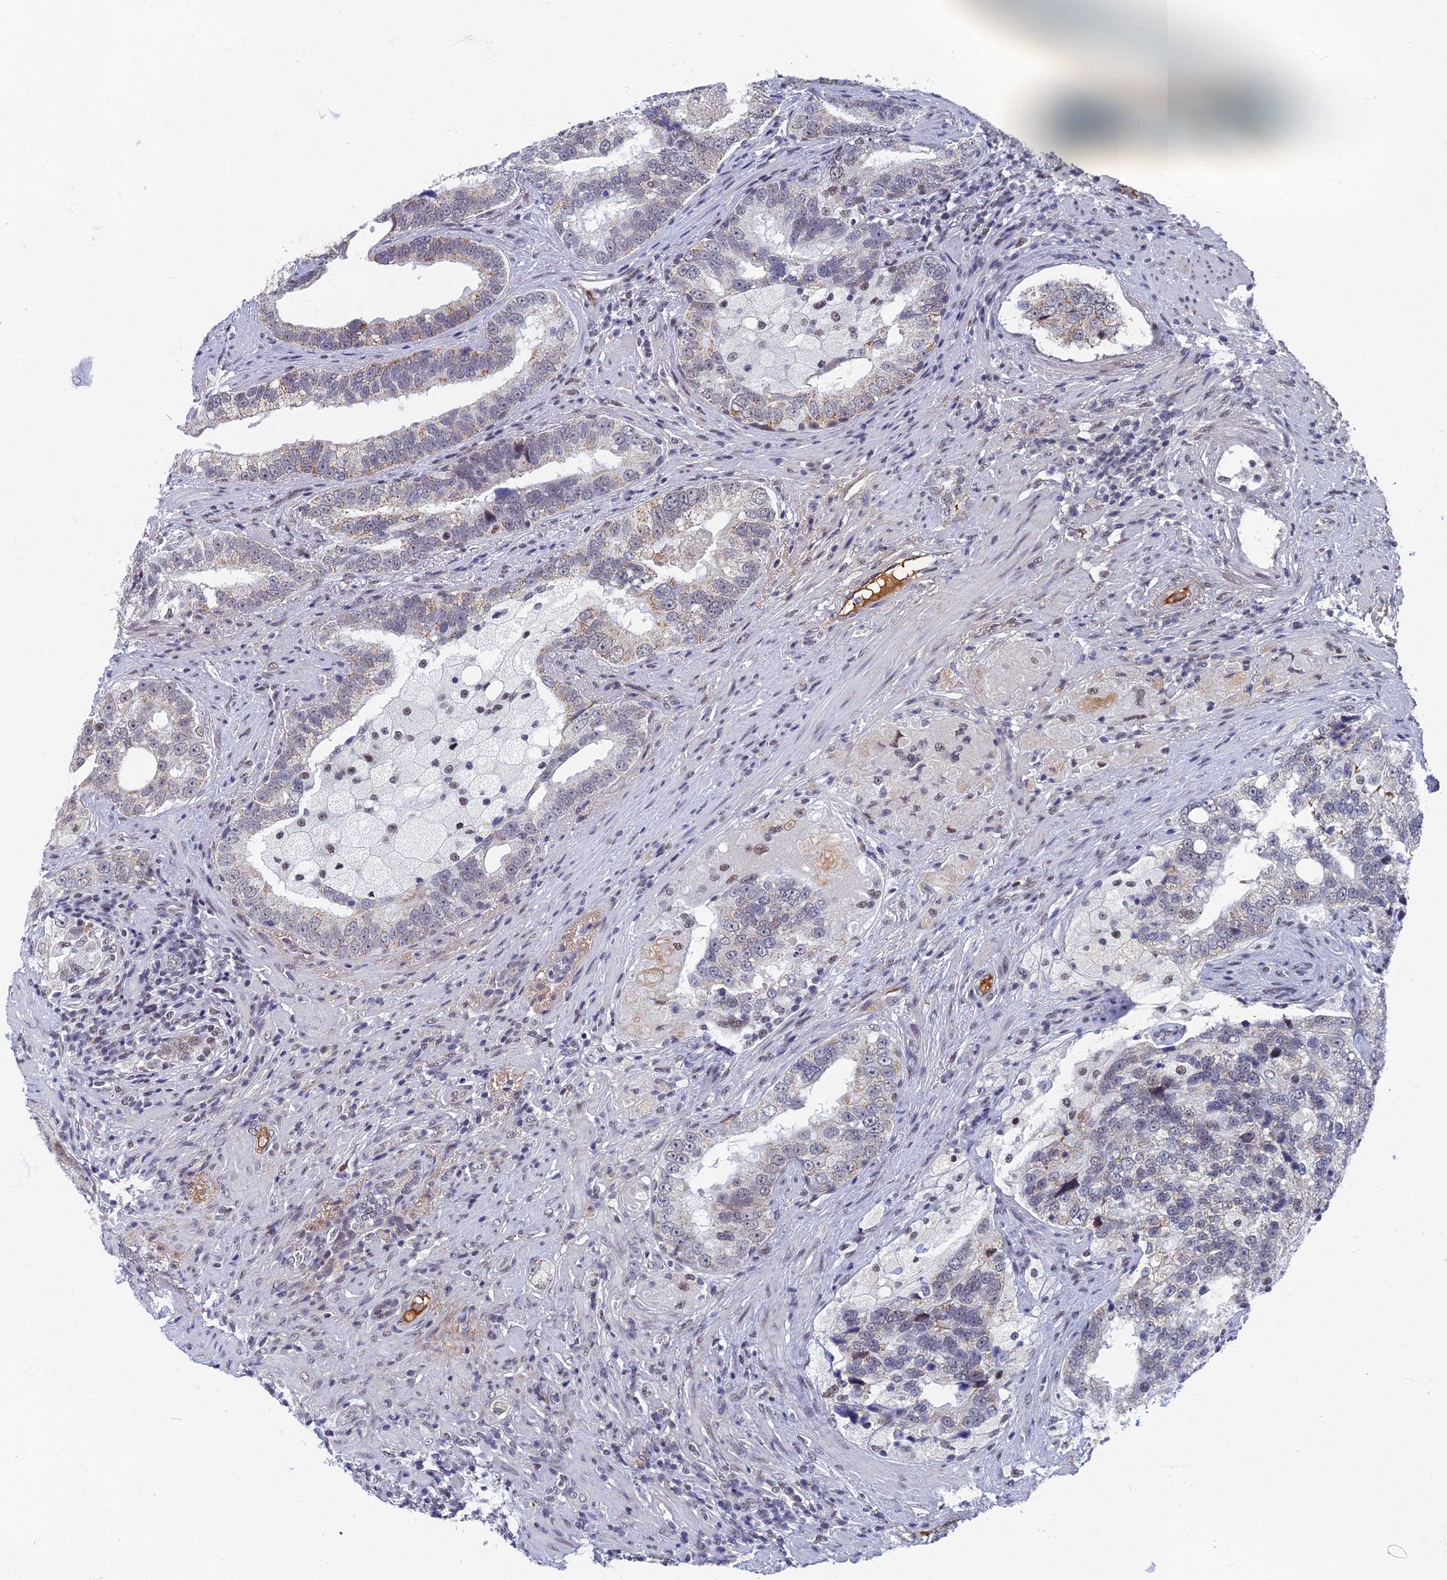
{"staining": {"intensity": "weak", "quantity": "<25%", "location": "cytoplasmic/membranous"}, "tissue": "prostate cancer", "cell_type": "Tumor cells", "image_type": "cancer", "snomed": [{"axis": "morphology", "description": "Adenocarcinoma, High grade"}, {"axis": "topography", "description": "Prostate"}], "caption": "Immunohistochemistry (IHC) of human adenocarcinoma (high-grade) (prostate) reveals no staining in tumor cells.", "gene": "TAF13", "patient": {"sex": "male", "age": 70}}